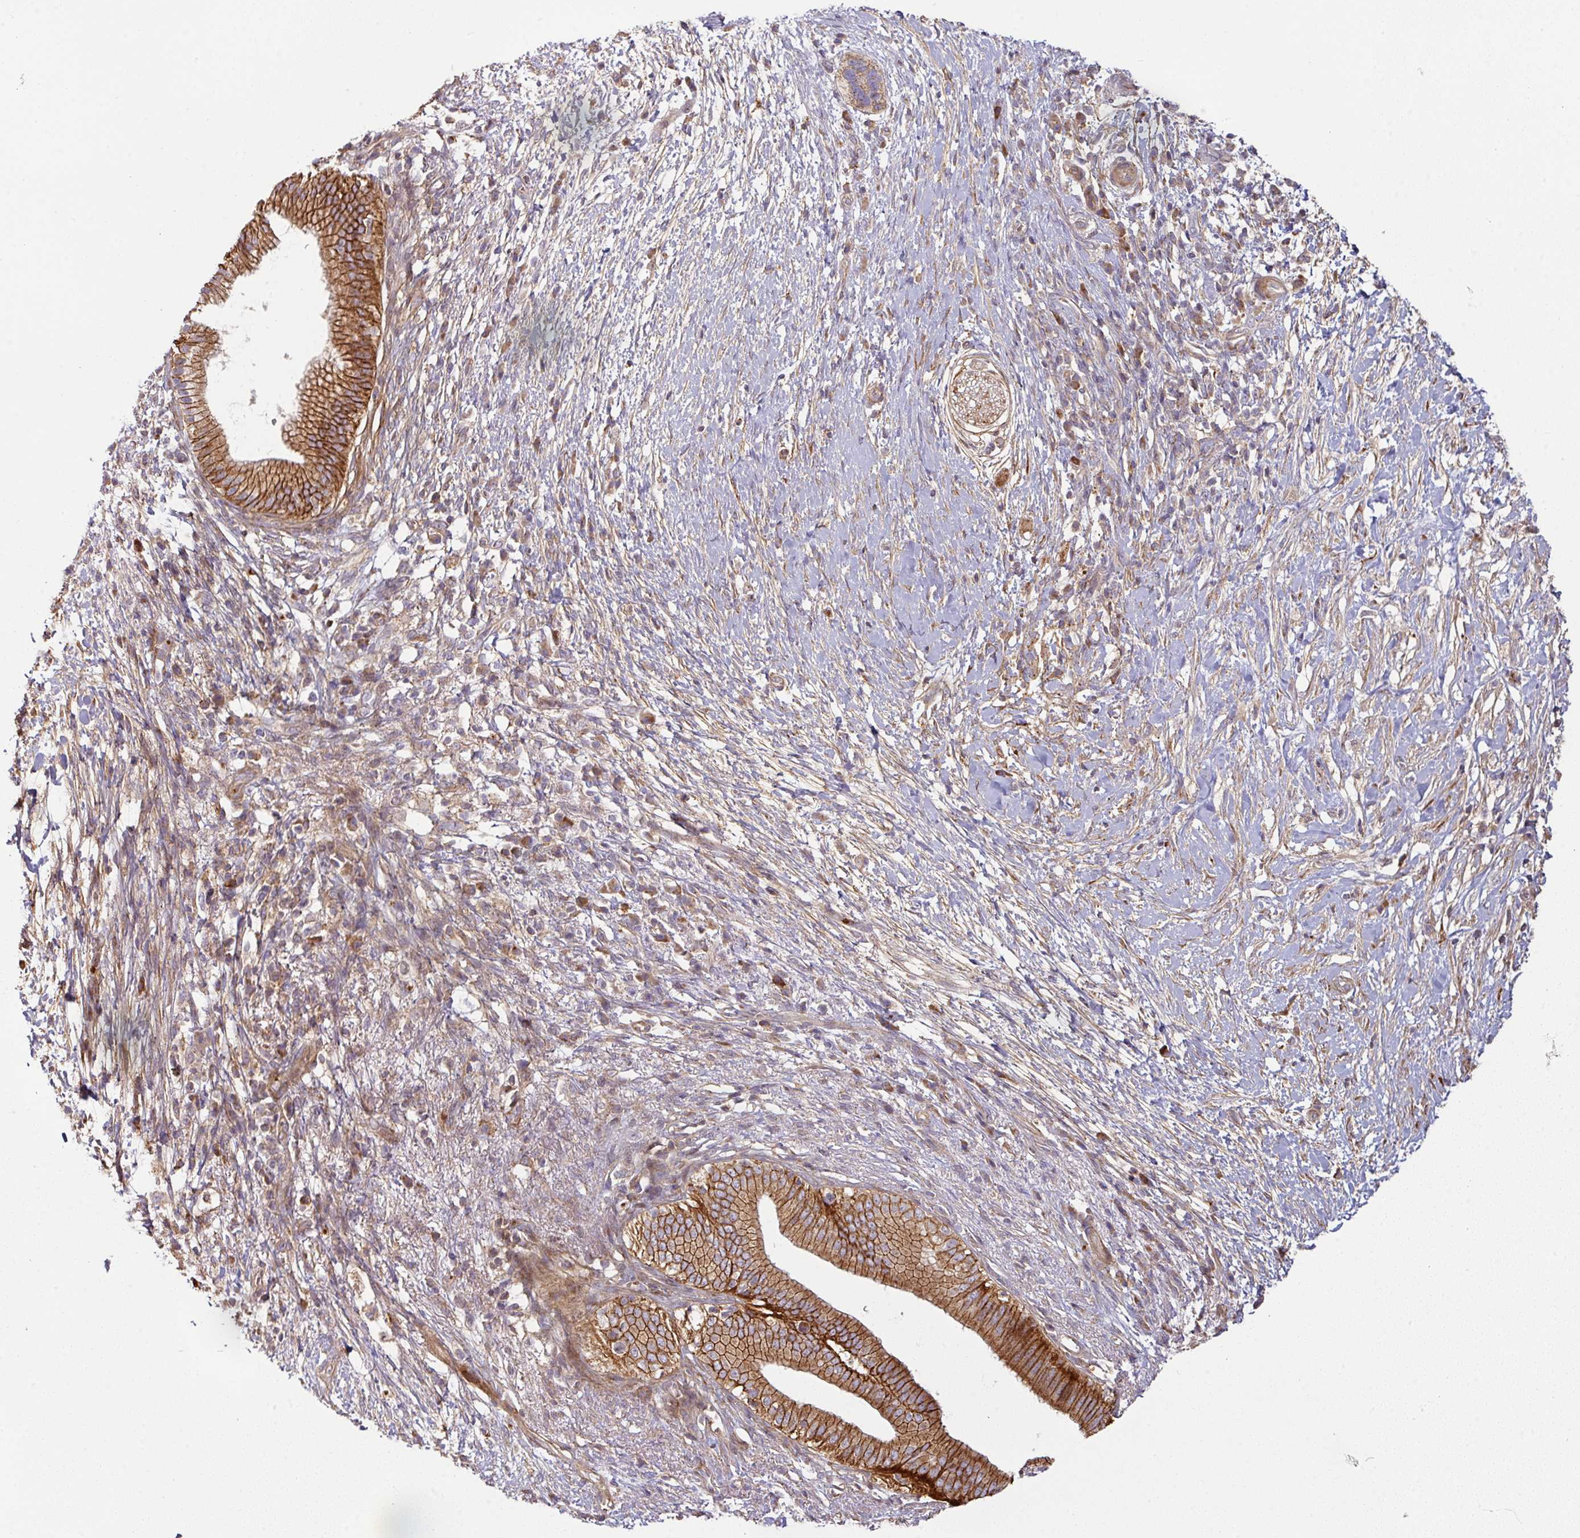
{"staining": {"intensity": "strong", "quantity": ">75%", "location": "cytoplasmic/membranous"}, "tissue": "pancreatic cancer", "cell_type": "Tumor cells", "image_type": "cancer", "snomed": [{"axis": "morphology", "description": "Adenocarcinoma, NOS"}, {"axis": "topography", "description": "Pancreas"}], "caption": "Brown immunohistochemical staining in human adenocarcinoma (pancreatic) displays strong cytoplasmic/membranous expression in about >75% of tumor cells. Immunohistochemistry (ihc) stains the protein in brown and the nuclei are stained blue.", "gene": "CASP2", "patient": {"sex": "female", "age": 72}}